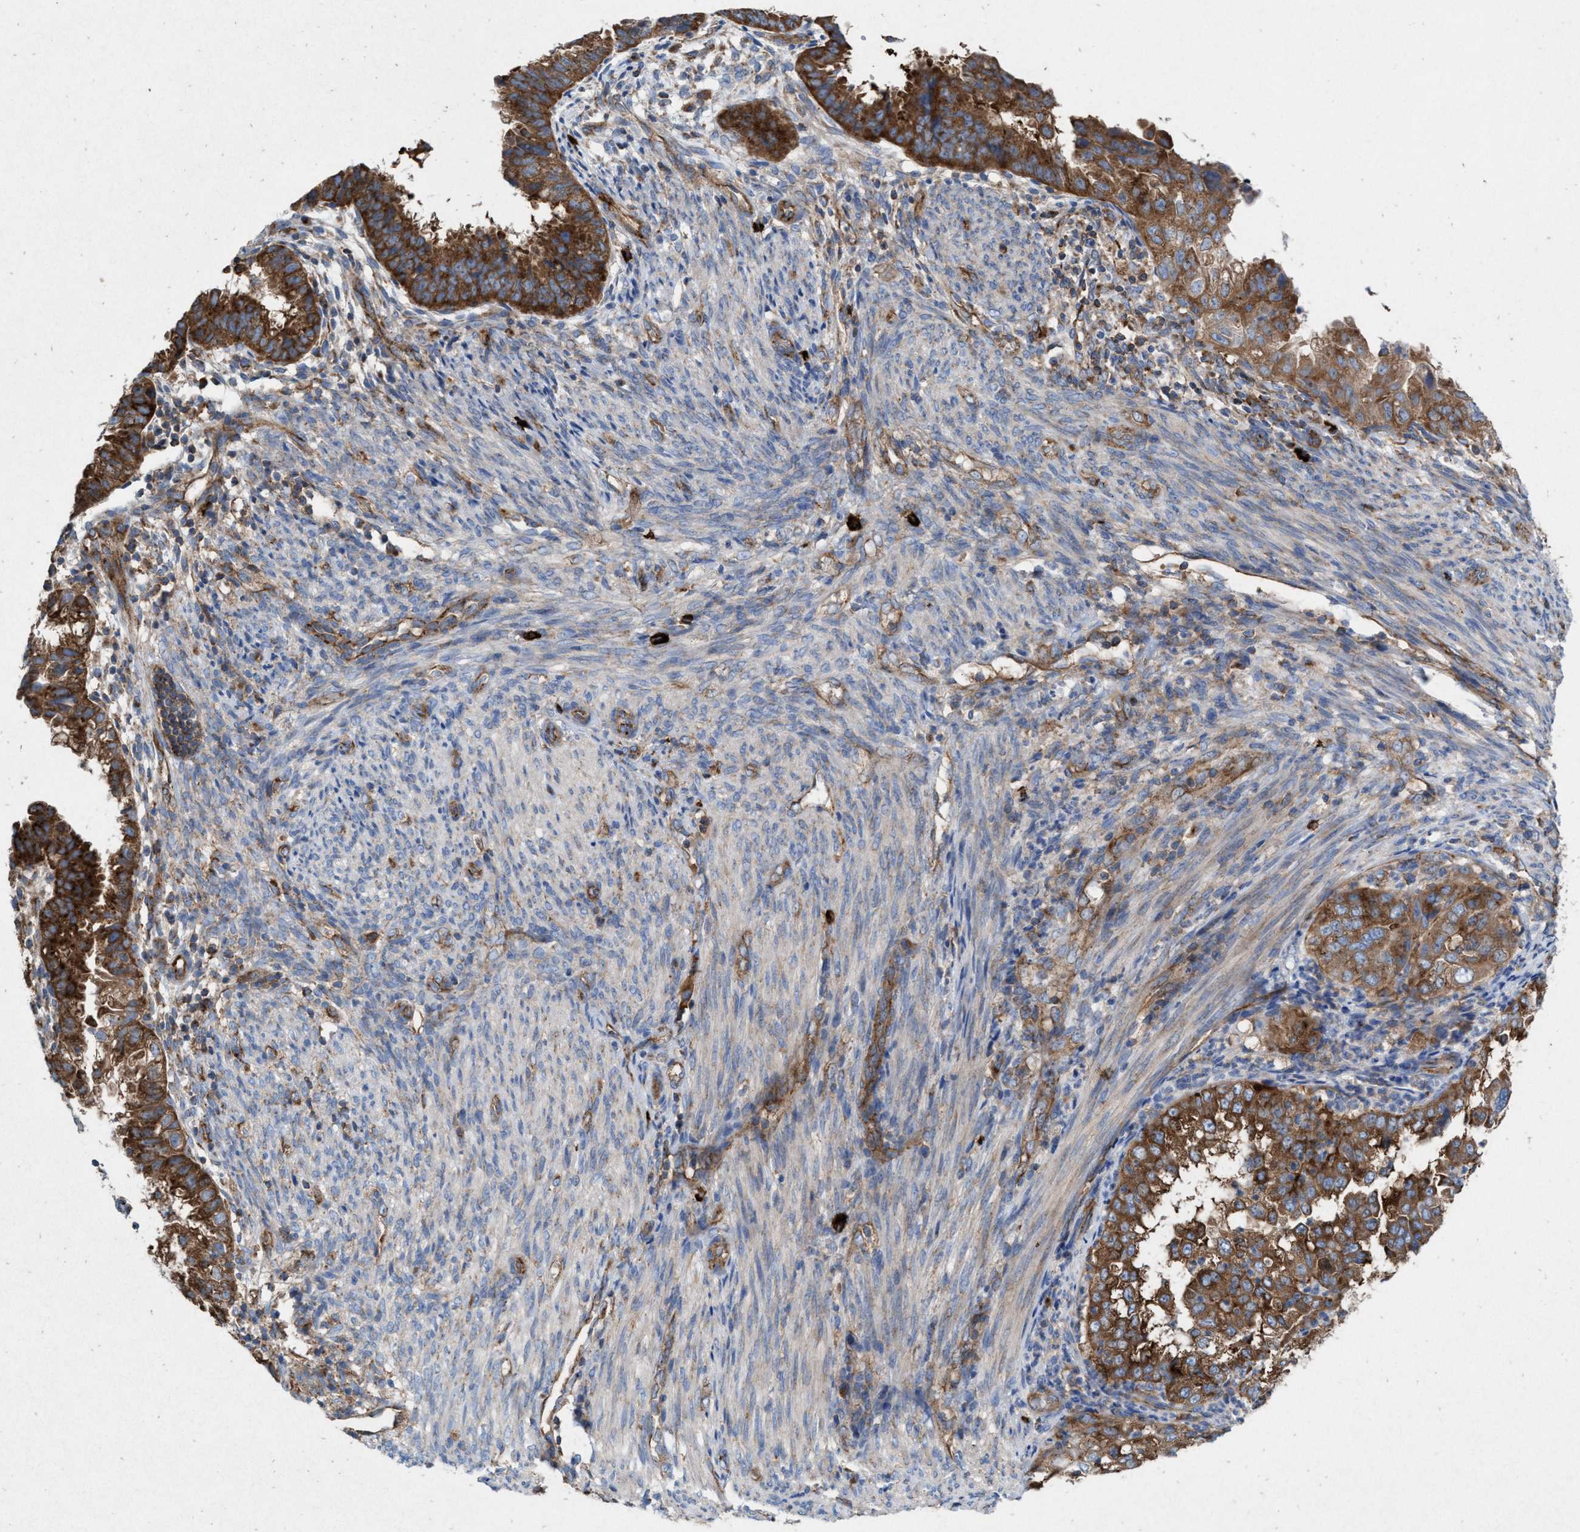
{"staining": {"intensity": "strong", "quantity": ">75%", "location": "cytoplasmic/membranous"}, "tissue": "endometrial cancer", "cell_type": "Tumor cells", "image_type": "cancer", "snomed": [{"axis": "morphology", "description": "Adenocarcinoma, NOS"}, {"axis": "topography", "description": "Endometrium"}], "caption": "Immunohistochemistry histopathology image of endometrial cancer stained for a protein (brown), which shows high levels of strong cytoplasmic/membranous staining in about >75% of tumor cells.", "gene": "NYAP1", "patient": {"sex": "female", "age": 85}}